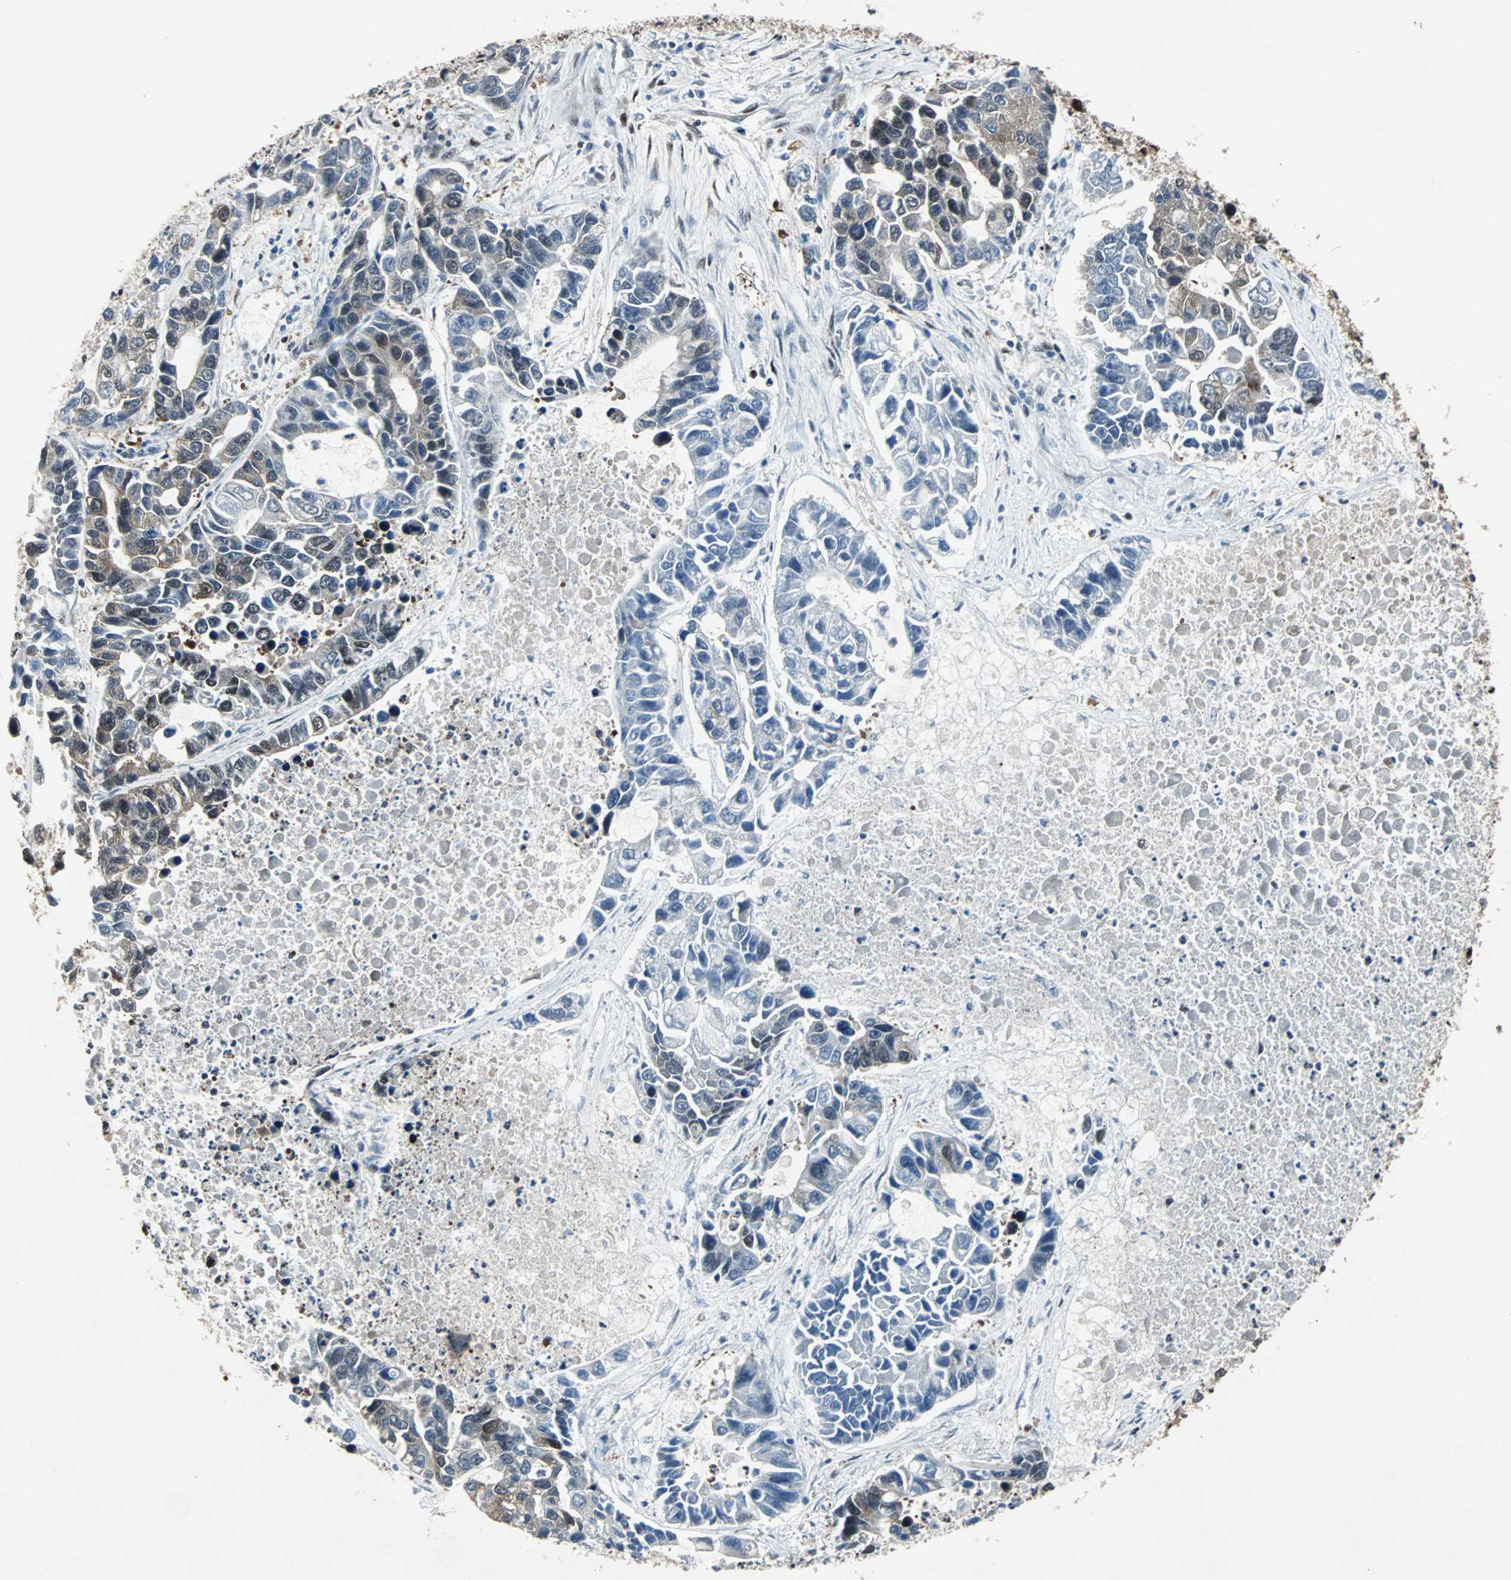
{"staining": {"intensity": "weak", "quantity": "<25%", "location": "cytoplasmic/membranous"}, "tissue": "lung cancer", "cell_type": "Tumor cells", "image_type": "cancer", "snomed": [{"axis": "morphology", "description": "Adenocarcinoma, NOS"}, {"axis": "topography", "description": "Lung"}], "caption": "The IHC micrograph has no significant staining in tumor cells of adenocarcinoma (lung) tissue.", "gene": "ACLY", "patient": {"sex": "female", "age": 51}}